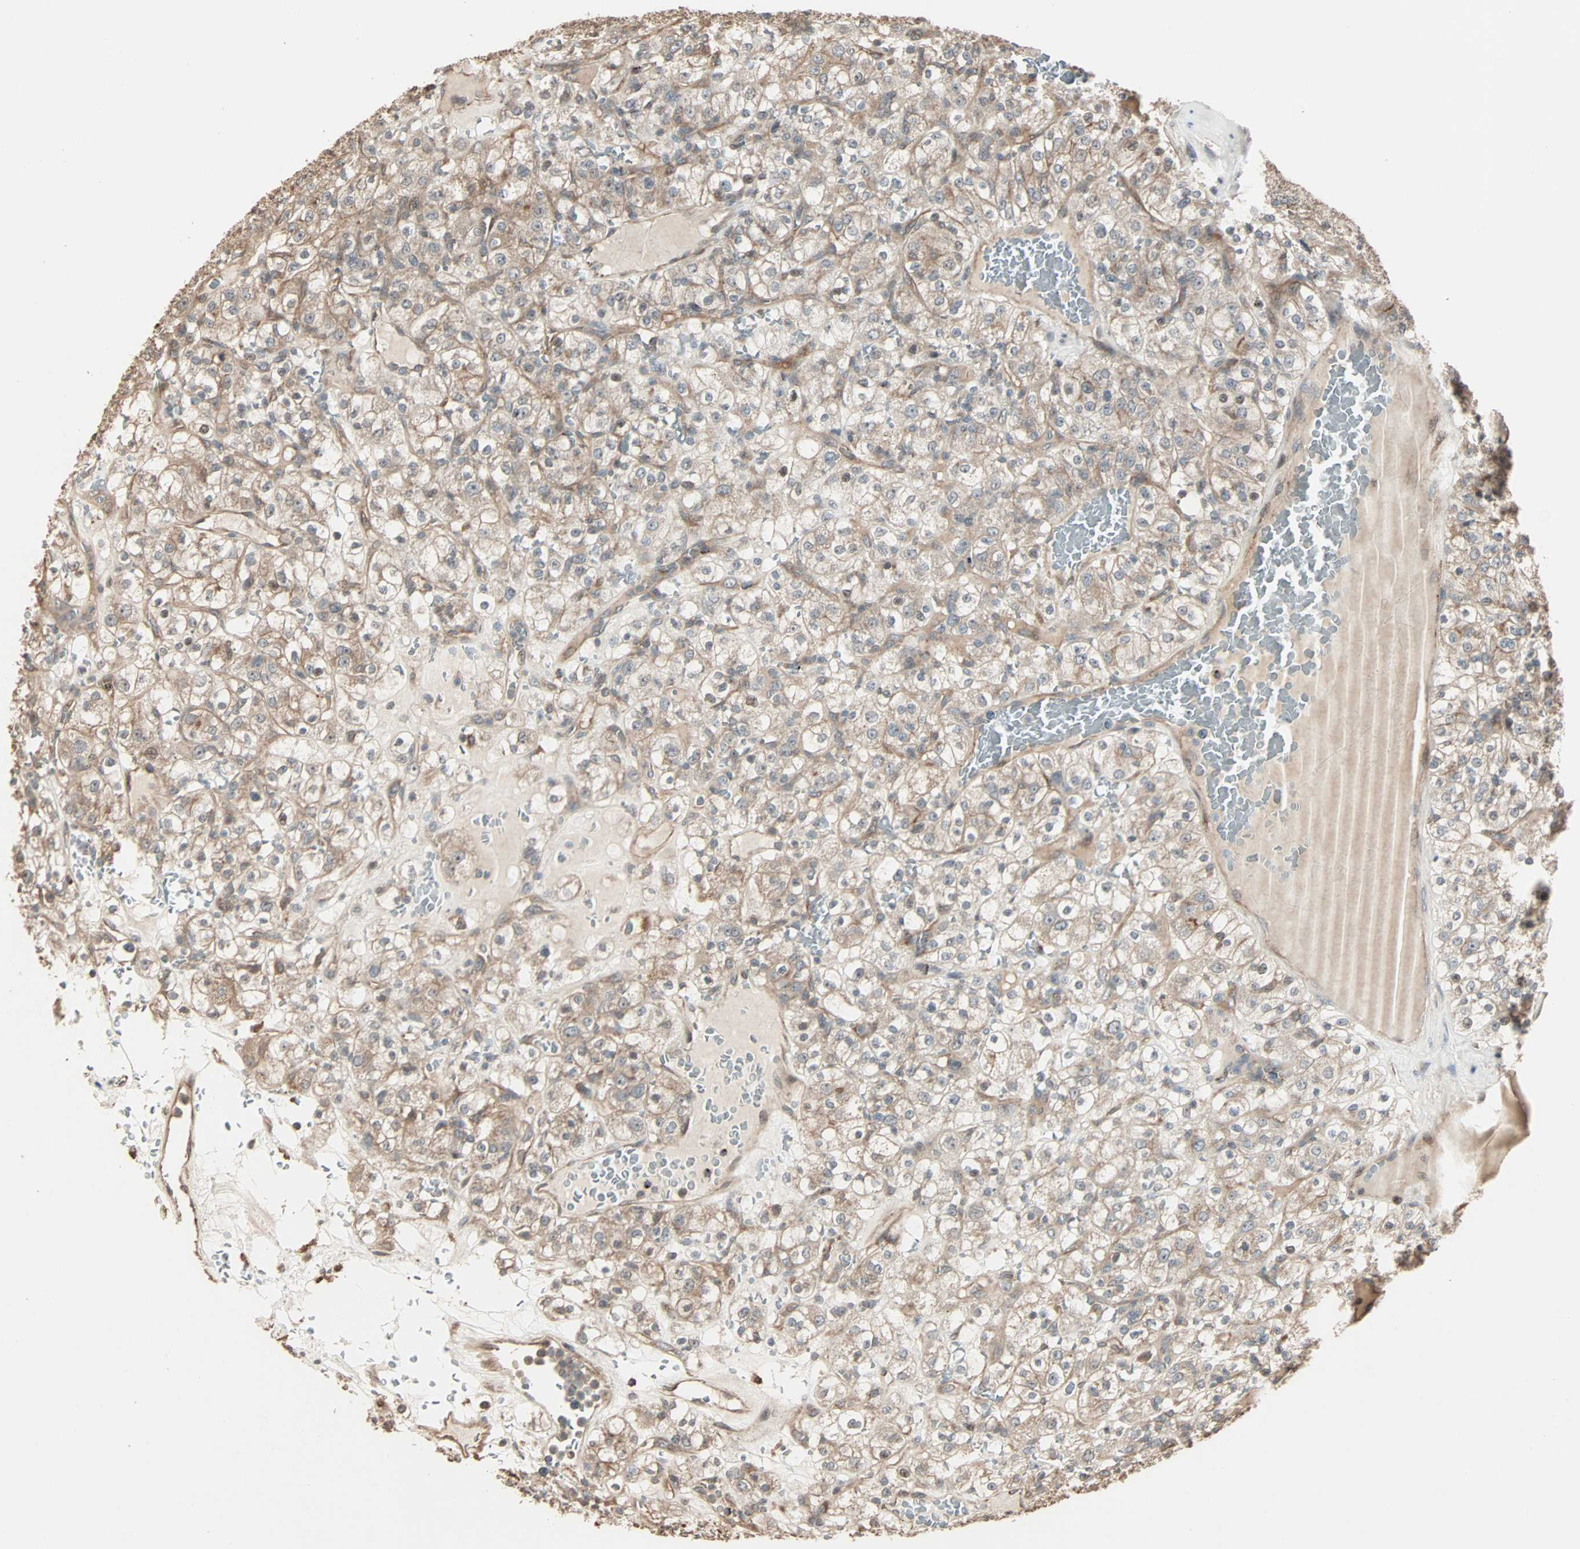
{"staining": {"intensity": "moderate", "quantity": ">75%", "location": "cytoplasmic/membranous"}, "tissue": "renal cancer", "cell_type": "Tumor cells", "image_type": "cancer", "snomed": [{"axis": "morphology", "description": "Normal tissue, NOS"}, {"axis": "morphology", "description": "Adenocarcinoma, NOS"}, {"axis": "topography", "description": "Kidney"}], "caption": "IHC image of neoplastic tissue: renal cancer (adenocarcinoma) stained using immunohistochemistry (IHC) demonstrates medium levels of moderate protein expression localized specifically in the cytoplasmic/membranous of tumor cells, appearing as a cytoplasmic/membranous brown color.", "gene": "CALCRL", "patient": {"sex": "female", "age": 72}}